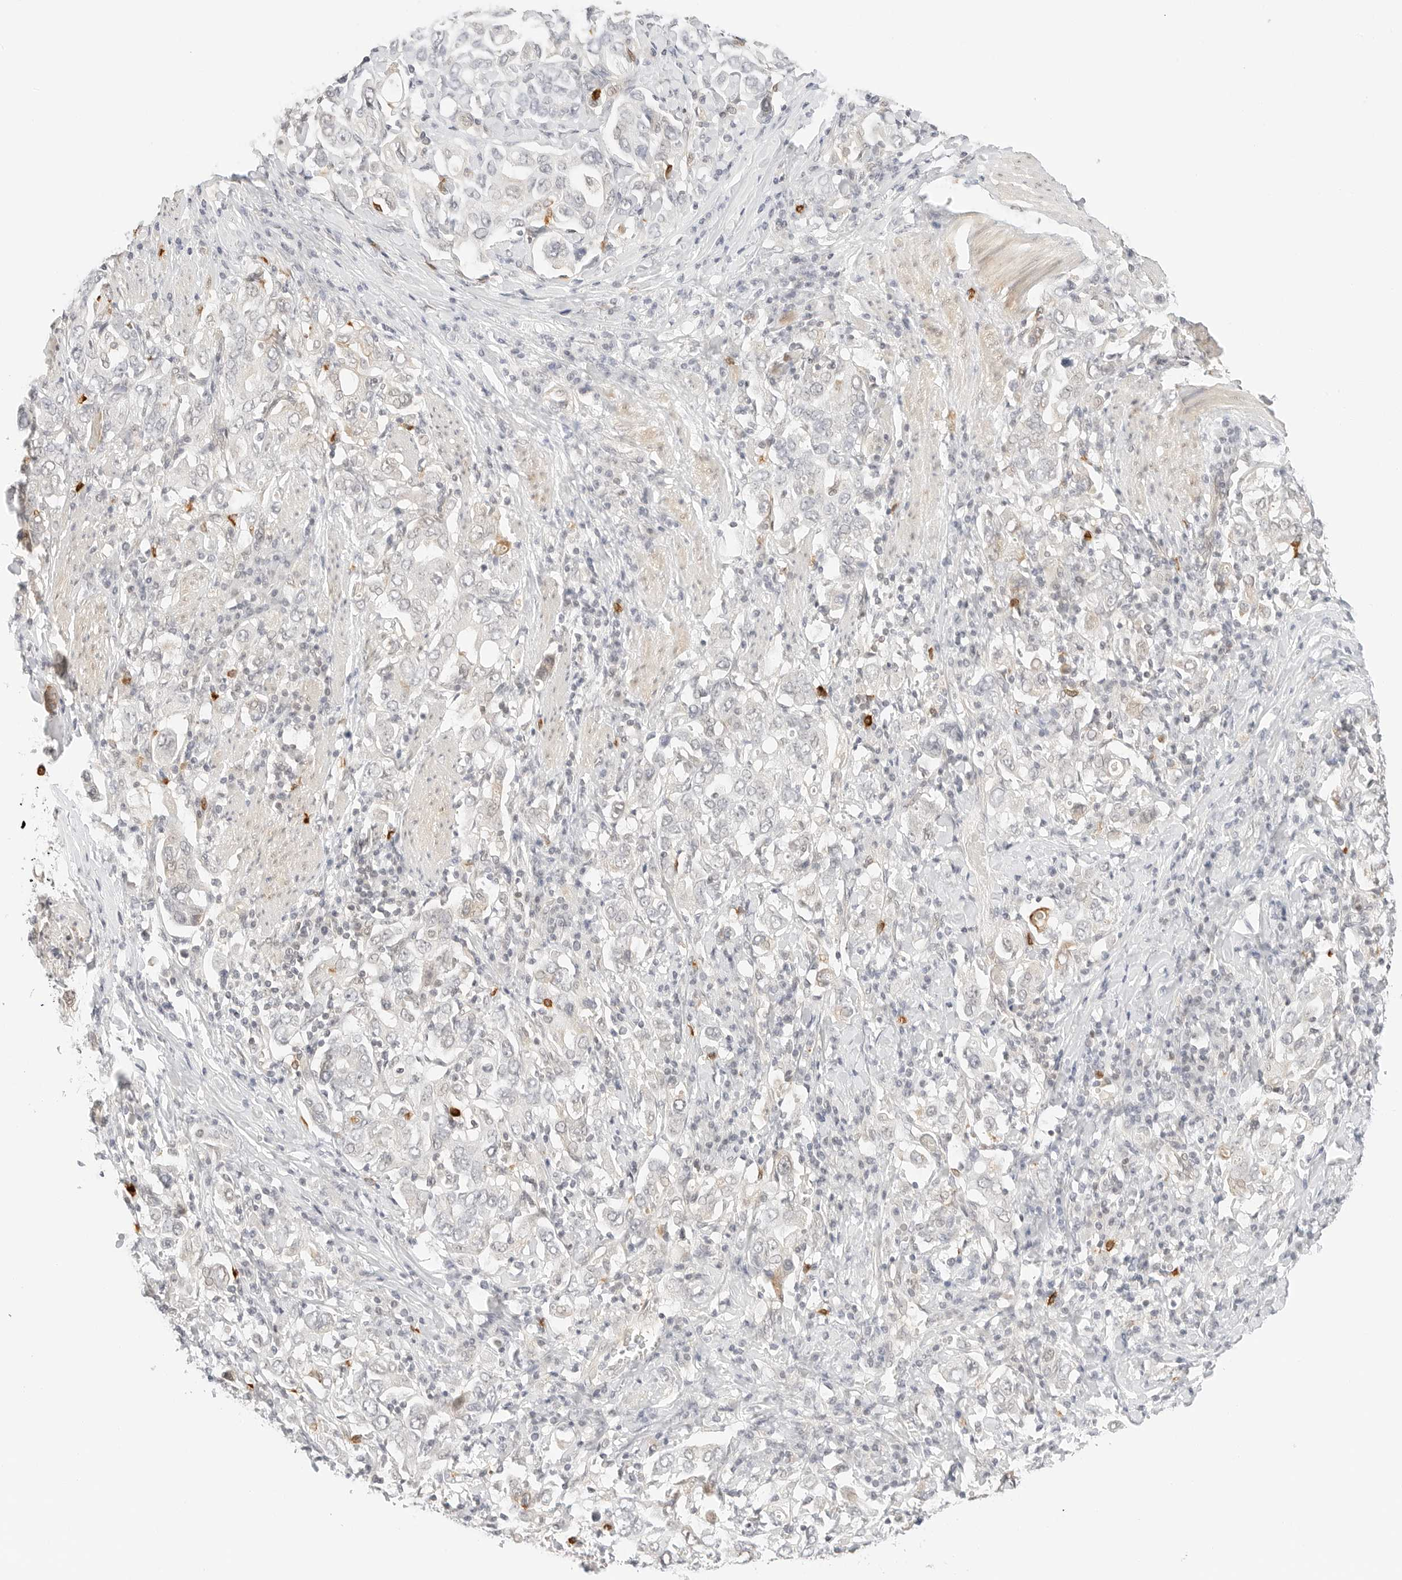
{"staining": {"intensity": "negative", "quantity": "none", "location": "none"}, "tissue": "stomach cancer", "cell_type": "Tumor cells", "image_type": "cancer", "snomed": [{"axis": "morphology", "description": "Adenocarcinoma, NOS"}, {"axis": "topography", "description": "Stomach, upper"}], "caption": "Stomach adenocarcinoma was stained to show a protein in brown. There is no significant expression in tumor cells.", "gene": "TEKT2", "patient": {"sex": "male", "age": 62}}